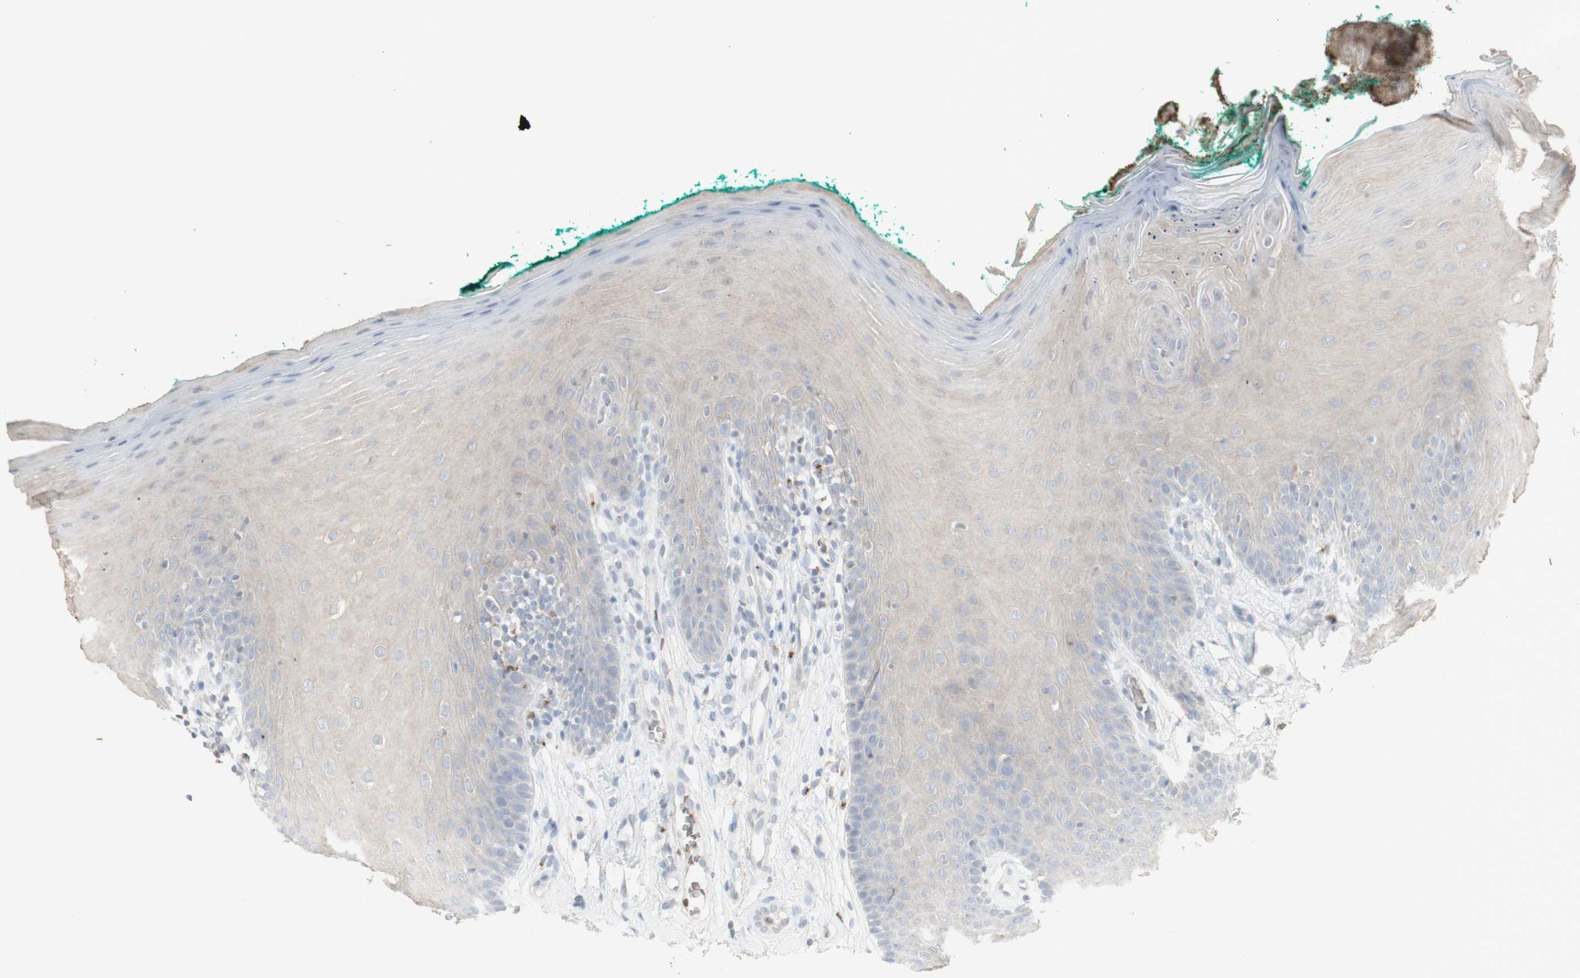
{"staining": {"intensity": "weak", "quantity": "25%-75%", "location": "cytoplasmic/membranous"}, "tissue": "oral mucosa", "cell_type": "Squamous epithelial cells", "image_type": "normal", "snomed": [{"axis": "morphology", "description": "Normal tissue, NOS"}, {"axis": "topography", "description": "Skeletal muscle"}, {"axis": "topography", "description": "Oral tissue"}], "caption": "Squamous epithelial cells demonstrate low levels of weak cytoplasmic/membranous positivity in about 25%-75% of cells in benign human oral mucosa. (brown staining indicates protein expression, while blue staining denotes nuclei).", "gene": "INS", "patient": {"sex": "male", "age": 58}}